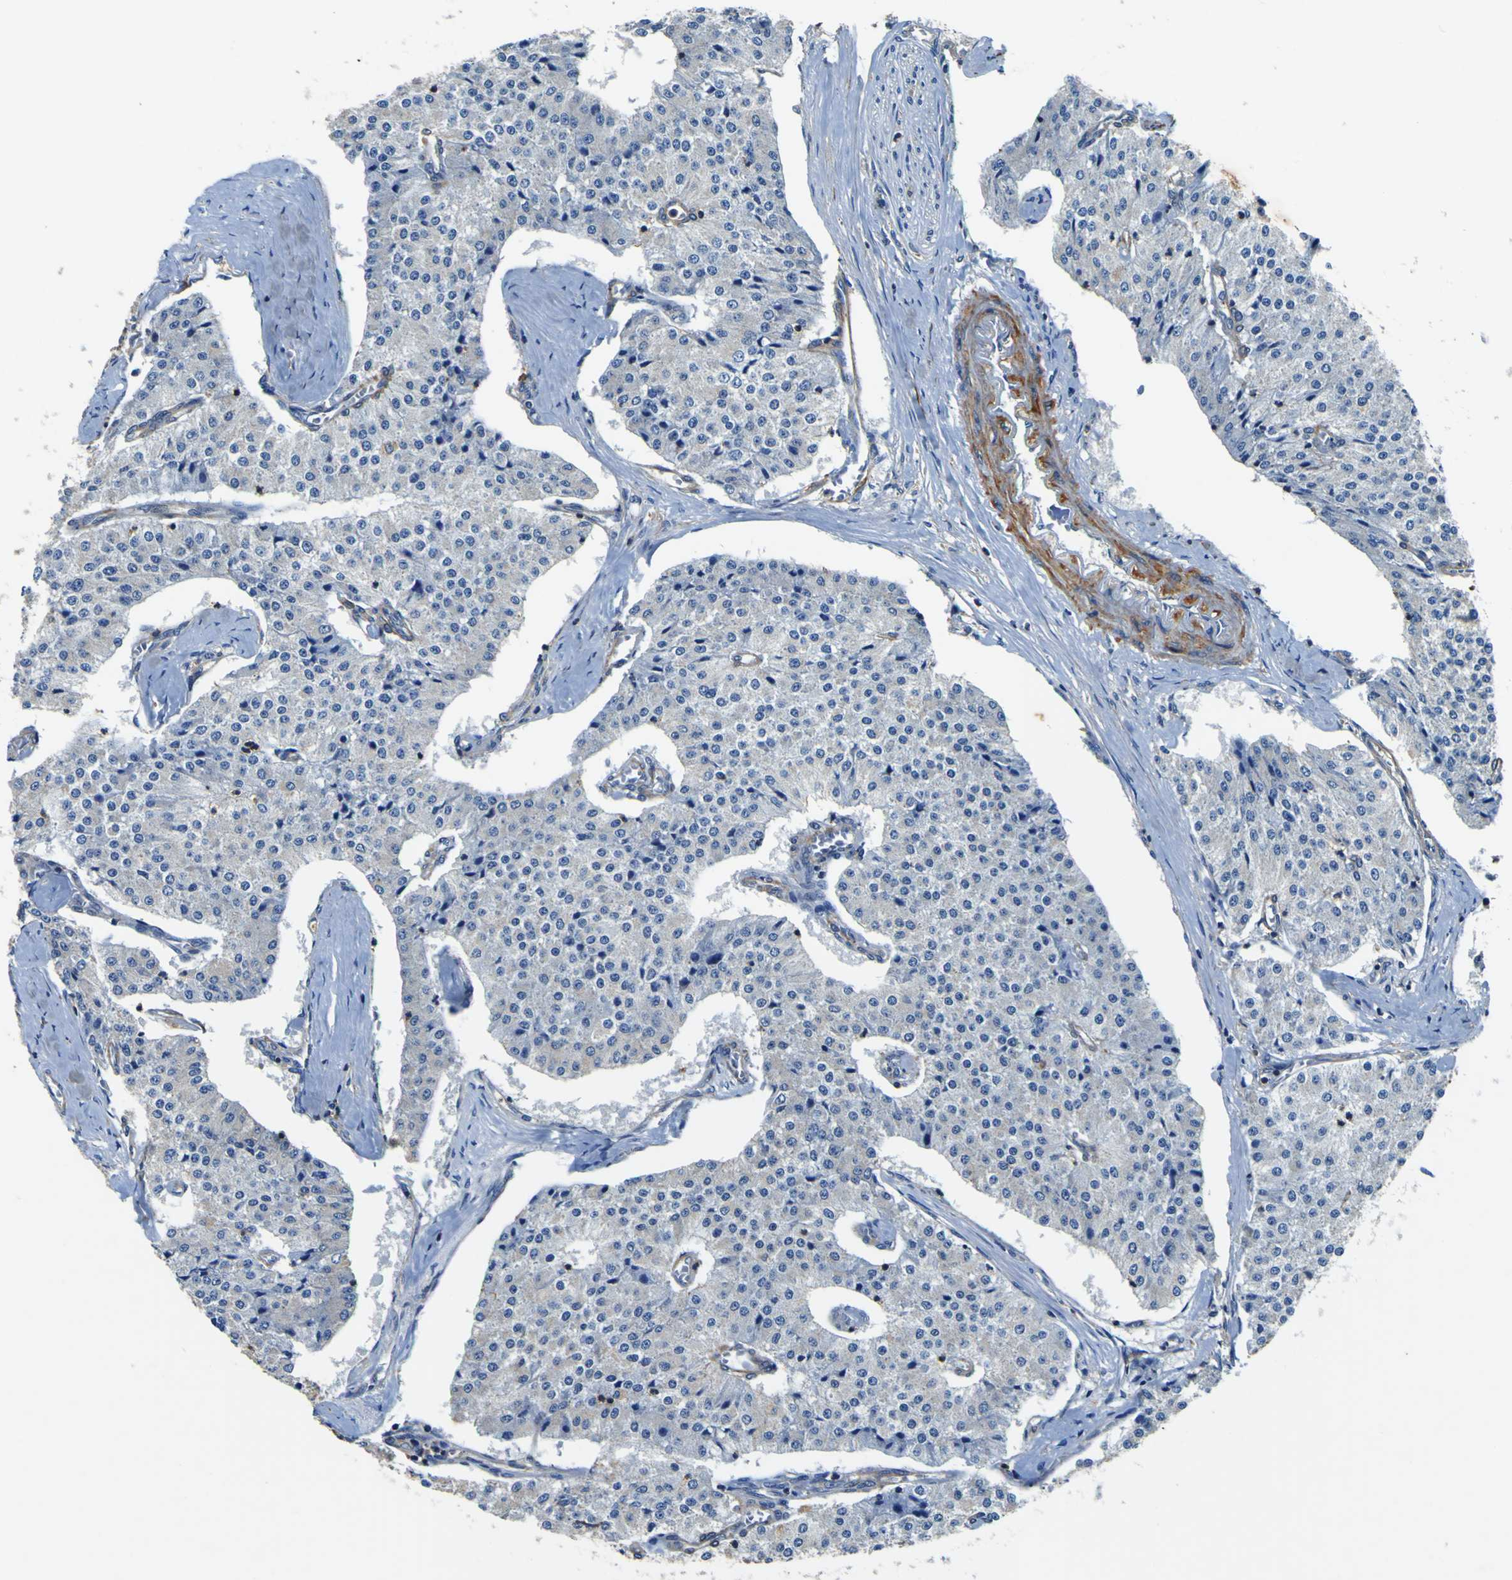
{"staining": {"intensity": "negative", "quantity": "none", "location": "none"}, "tissue": "carcinoid", "cell_type": "Tumor cells", "image_type": "cancer", "snomed": [{"axis": "morphology", "description": "Carcinoid, malignant, NOS"}, {"axis": "topography", "description": "Colon"}], "caption": "Tumor cells show no significant staining in malignant carcinoid.", "gene": "CNR2", "patient": {"sex": "female", "age": 52}}